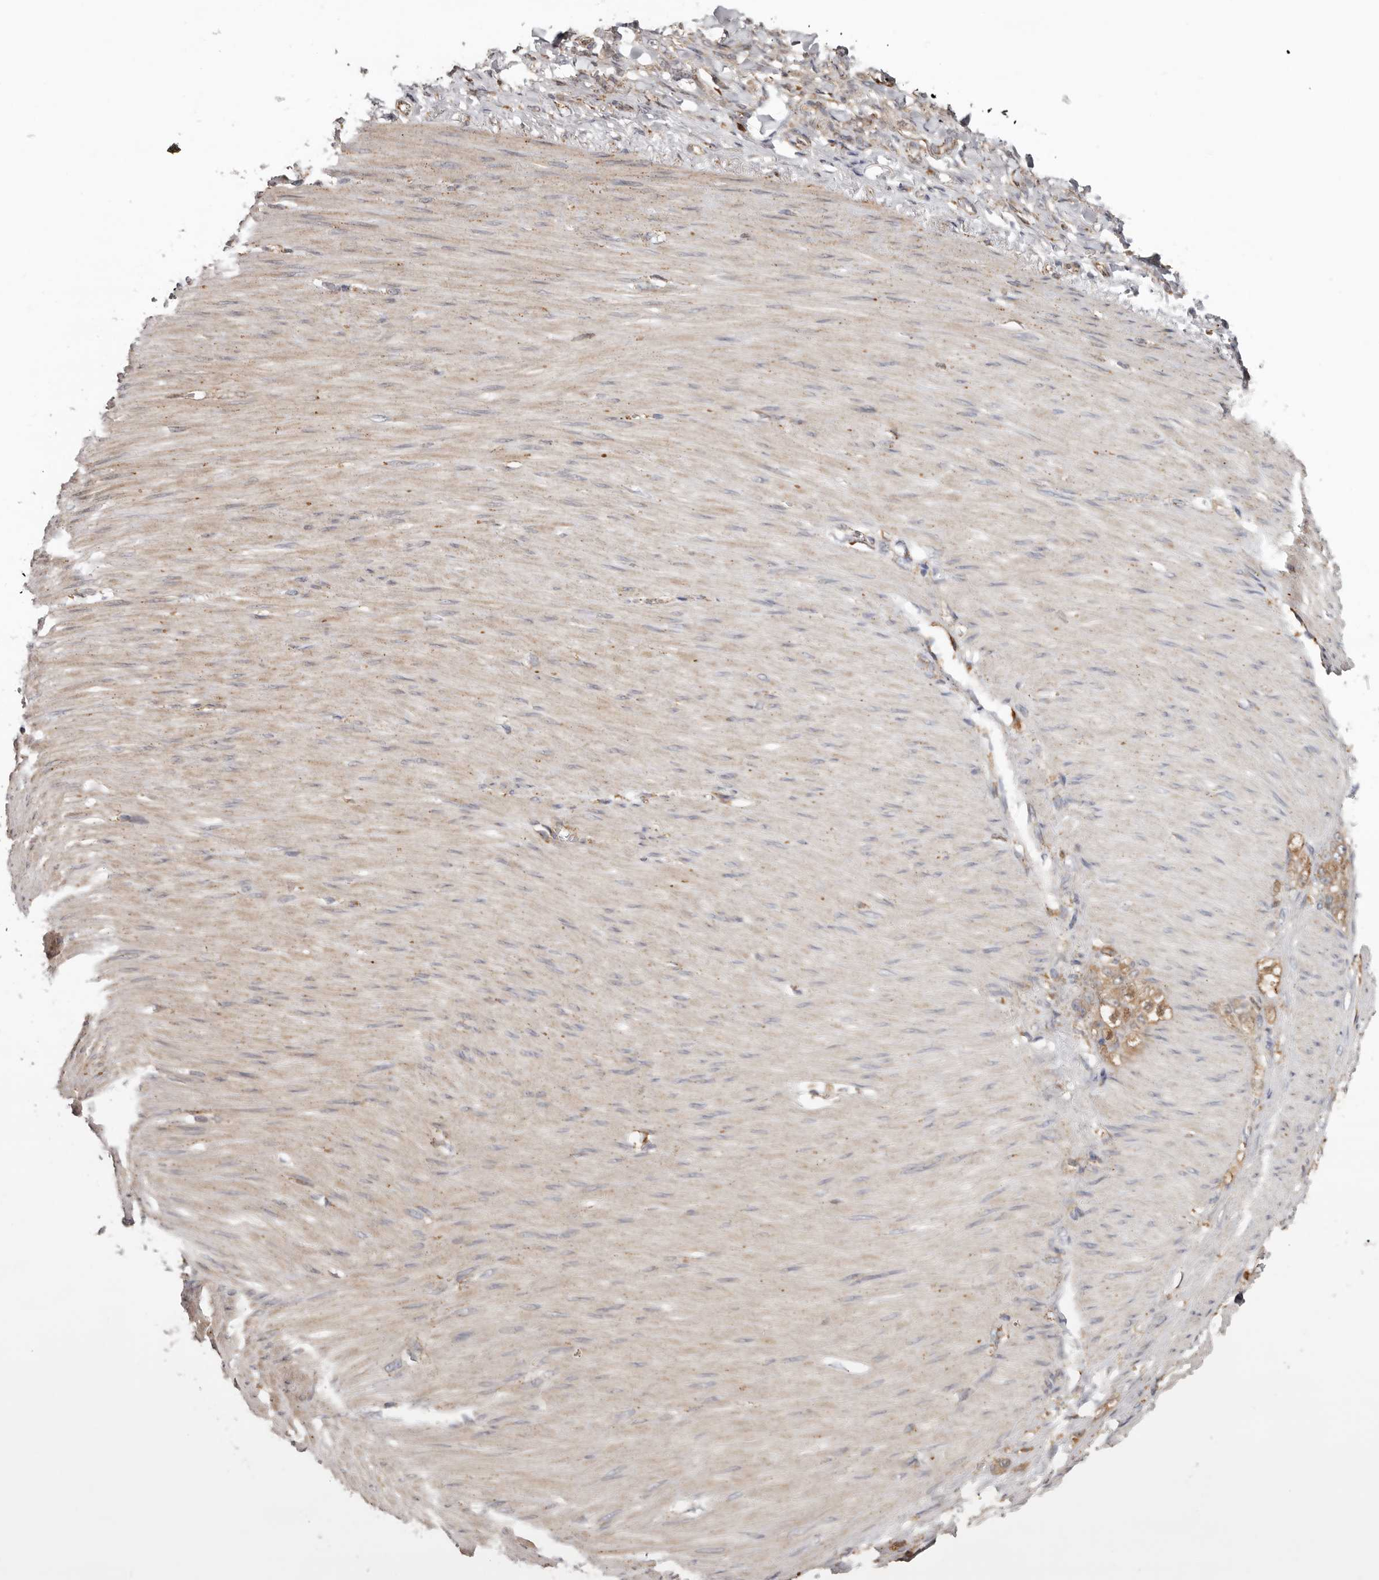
{"staining": {"intensity": "moderate", "quantity": ">75%", "location": "cytoplasmic/membranous"}, "tissue": "stomach cancer", "cell_type": "Tumor cells", "image_type": "cancer", "snomed": [{"axis": "morphology", "description": "Normal tissue, NOS"}, {"axis": "morphology", "description": "Adenocarcinoma, NOS"}, {"axis": "topography", "description": "Stomach"}], "caption": "The micrograph reveals a brown stain indicating the presence of a protein in the cytoplasmic/membranous of tumor cells in adenocarcinoma (stomach).", "gene": "GRN", "patient": {"sex": "male", "age": 82}}